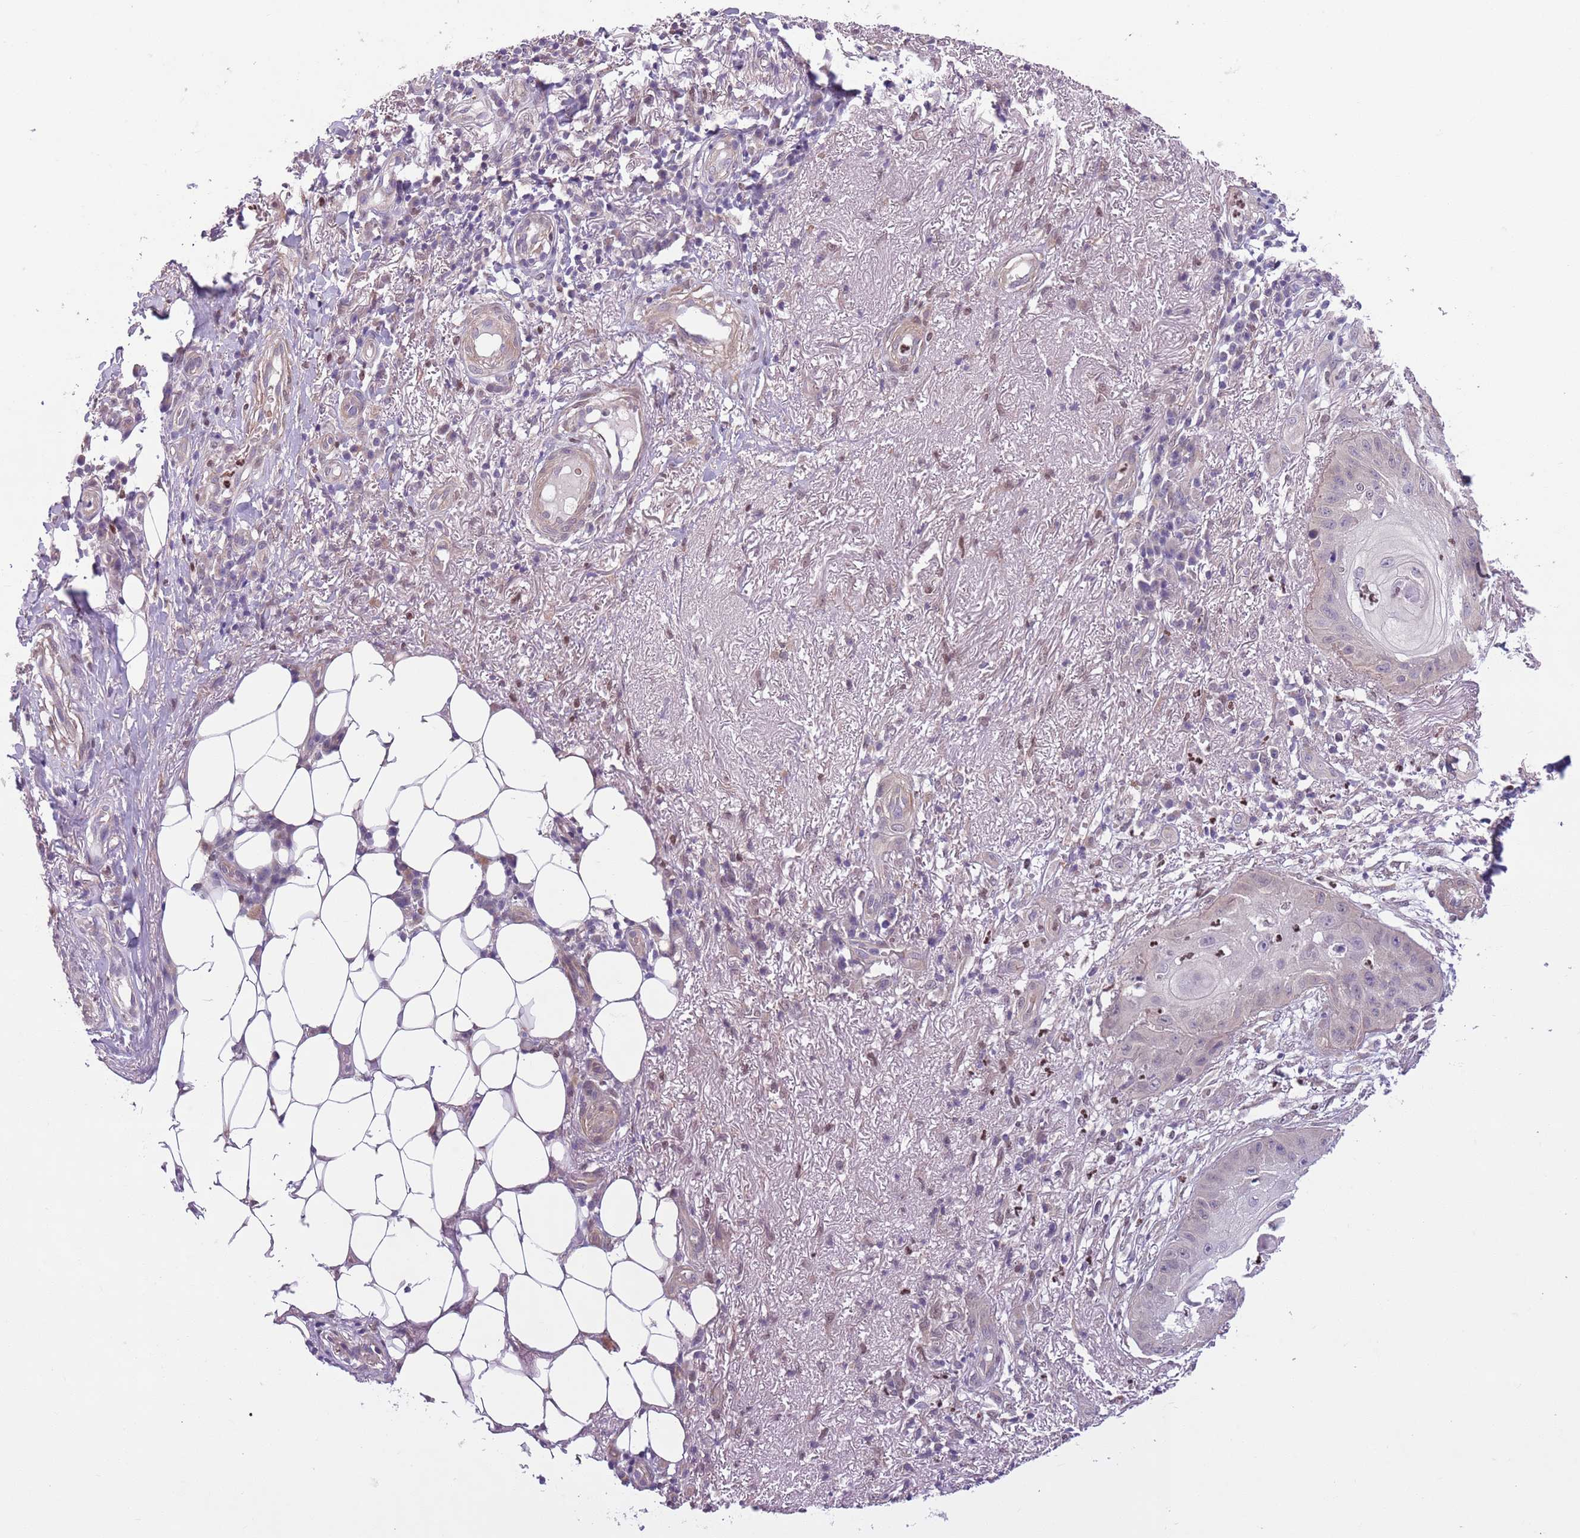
{"staining": {"intensity": "negative", "quantity": "none", "location": "none"}, "tissue": "skin cancer", "cell_type": "Tumor cells", "image_type": "cancer", "snomed": [{"axis": "morphology", "description": "Squamous cell carcinoma, NOS"}, {"axis": "topography", "description": "Skin"}], "caption": "Immunohistochemical staining of human skin cancer (squamous cell carcinoma) exhibits no significant expression in tumor cells.", "gene": "ADCY7", "patient": {"sex": "male", "age": 70}}